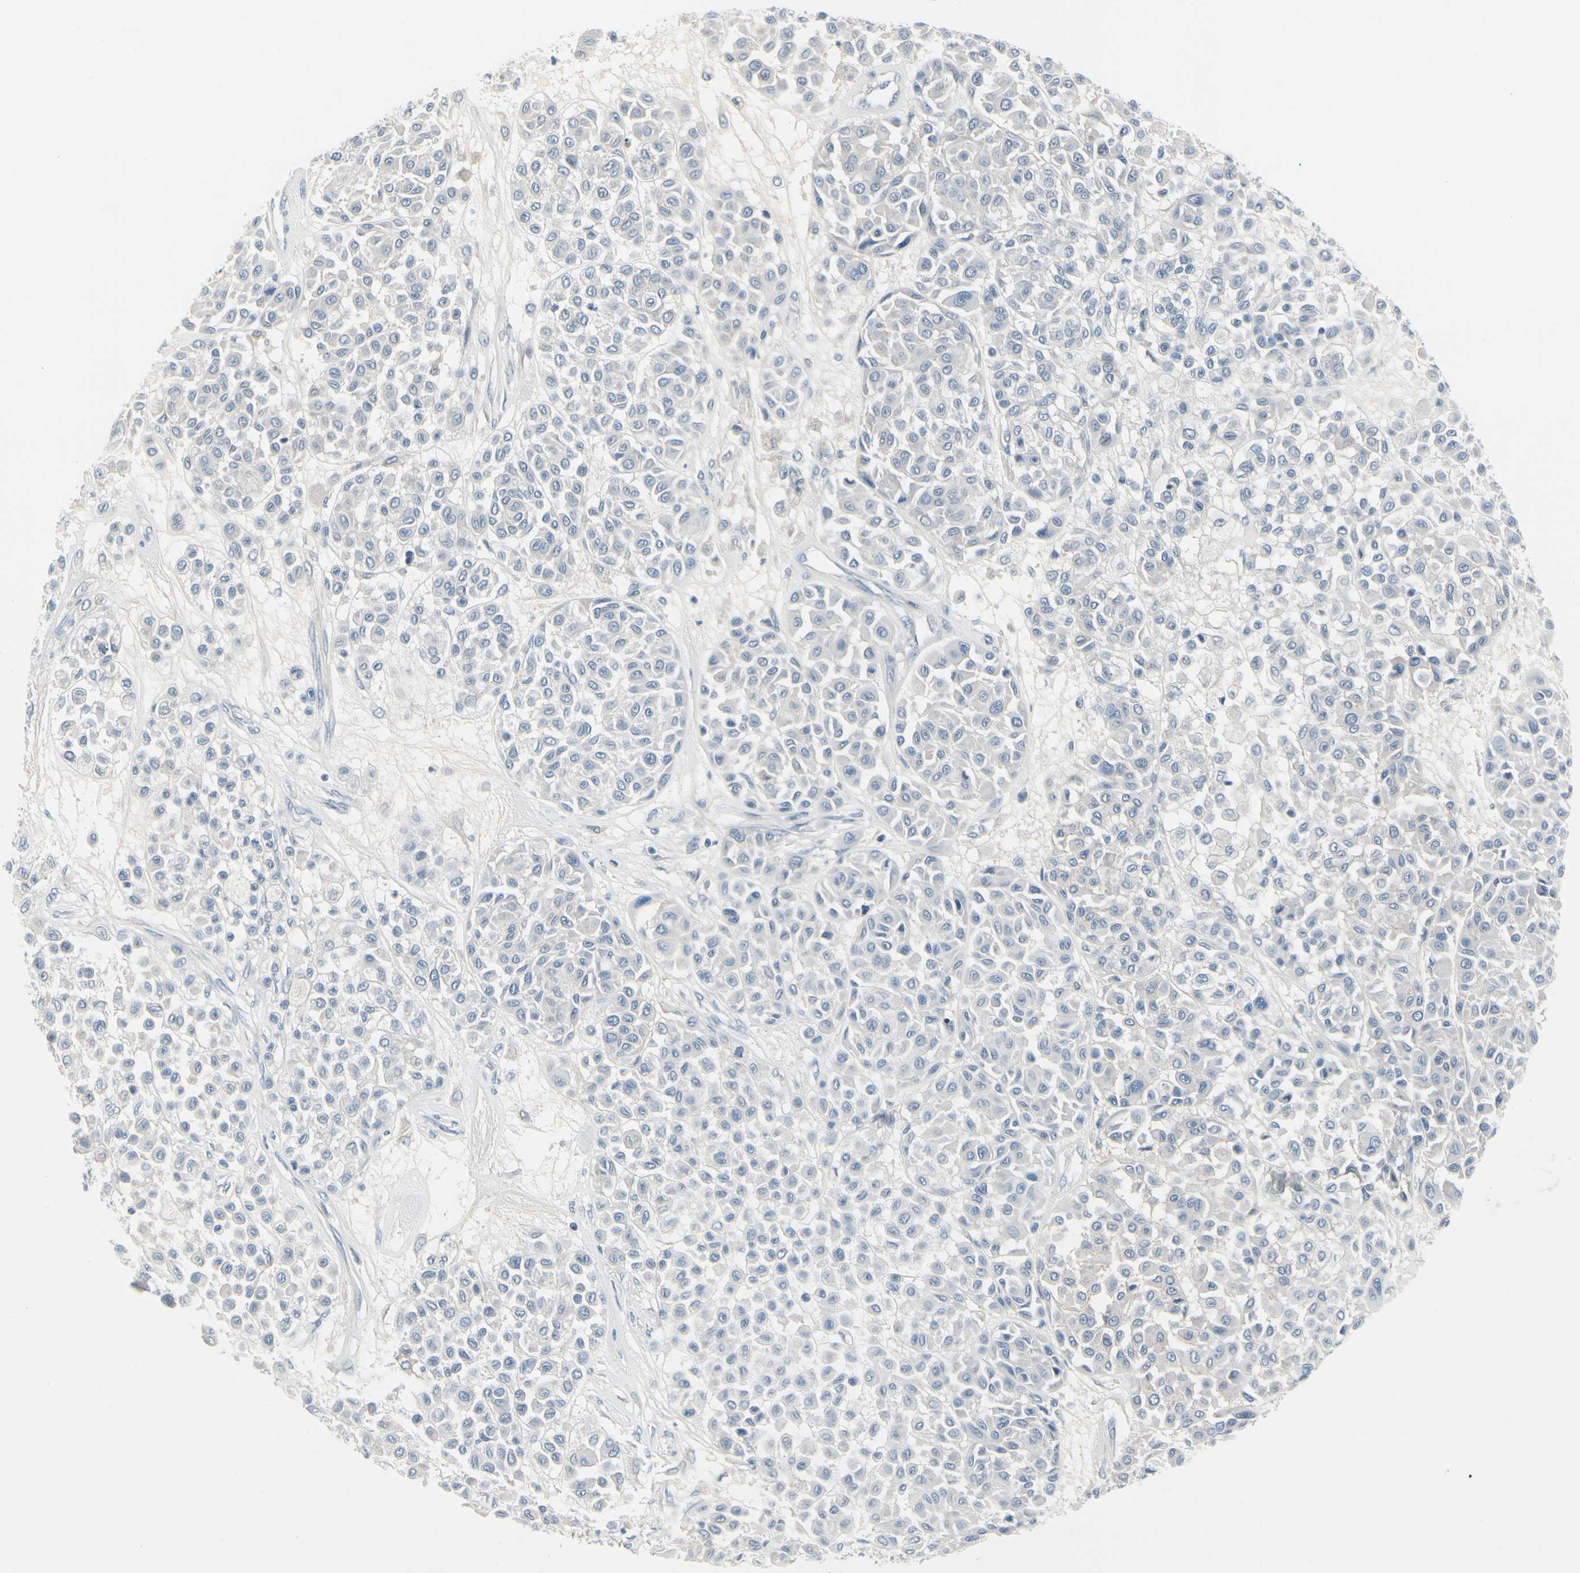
{"staining": {"intensity": "negative", "quantity": "none", "location": "none"}, "tissue": "melanoma", "cell_type": "Tumor cells", "image_type": "cancer", "snomed": [{"axis": "morphology", "description": "Malignant melanoma, Metastatic site"}, {"axis": "topography", "description": "Soft tissue"}], "caption": "DAB immunohistochemical staining of human melanoma shows no significant positivity in tumor cells.", "gene": "PGR", "patient": {"sex": "male", "age": 41}}